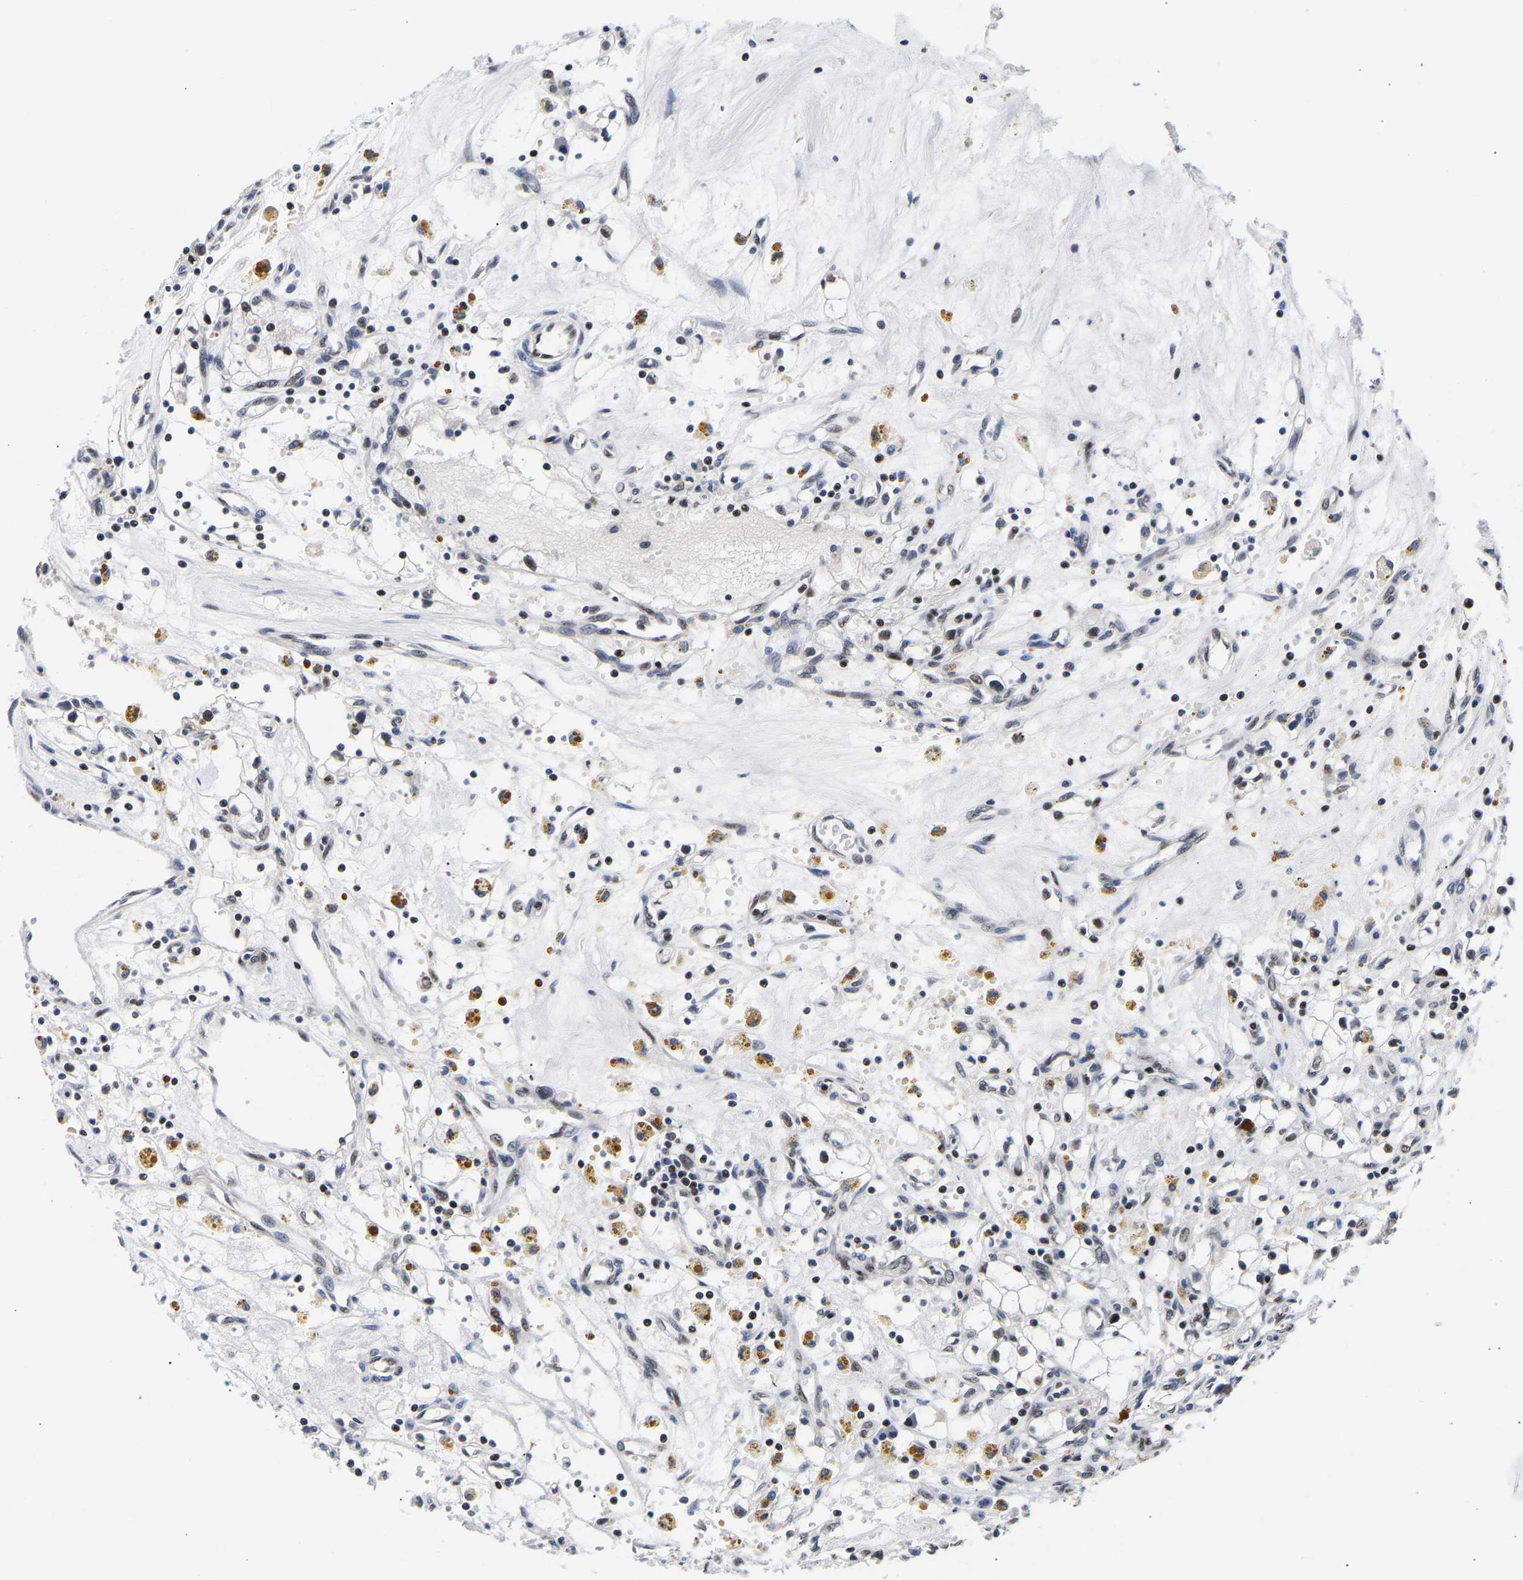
{"staining": {"intensity": "moderate", "quantity": "25%-75%", "location": "nuclear"}, "tissue": "renal cancer", "cell_type": "Tumor cells", "image_type": "cancer", "snomed": [{"axis": "morphology", "description": "Adenocarcinoma, NOS"}, {"axis": "topography", "description": "Kidney"}], "caption": "This photomicrograph shows immunohistochemistry staining of human adenocarcinoma (renal), with medium moderate nuclear expression in about 25%-75% of tumor cells.", "gene": "PTRHD1", "patient": {"sex": "male", "age": 56}}